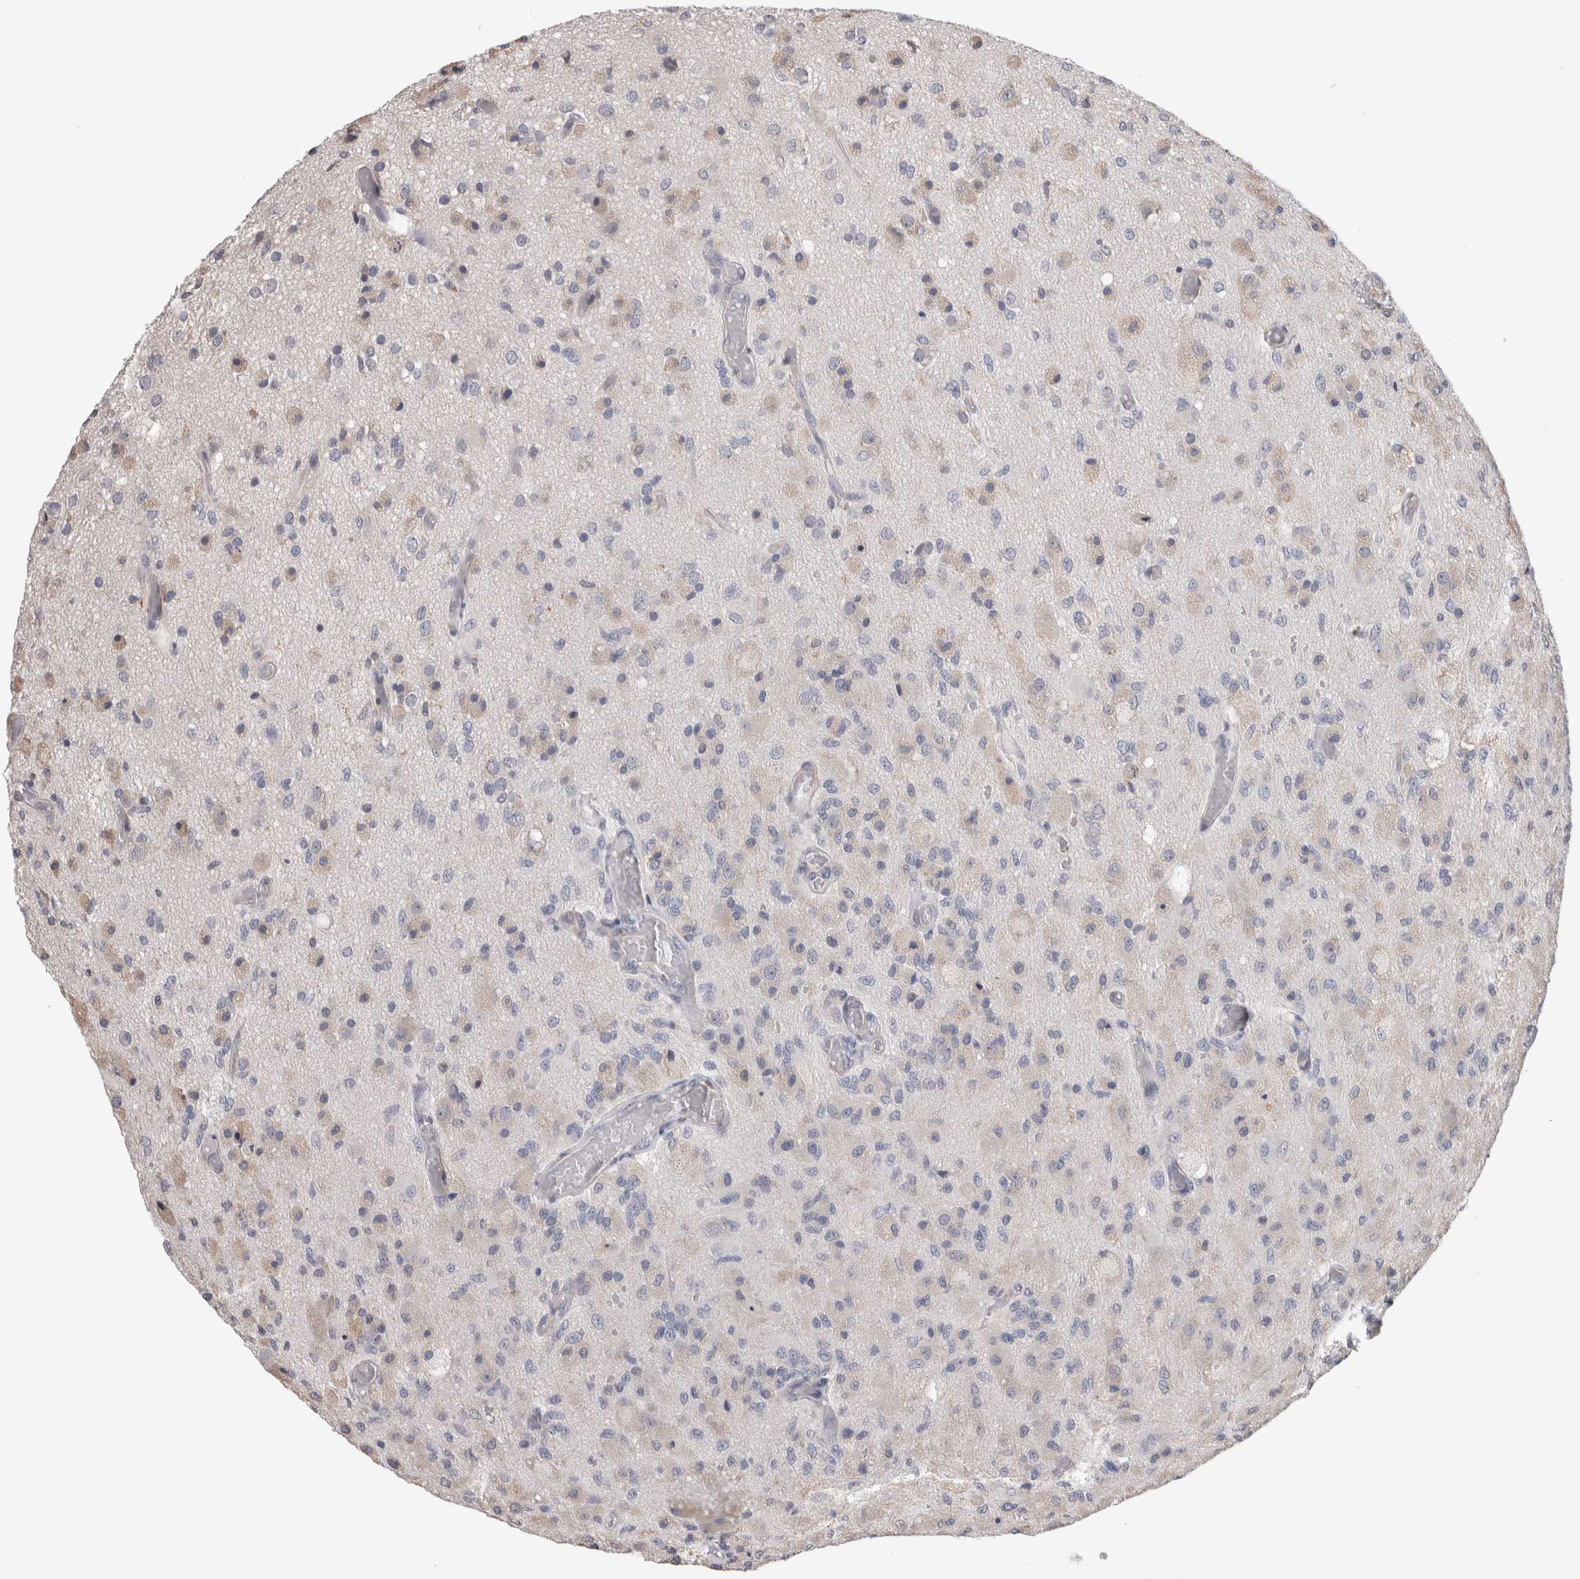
{"staining": {"intensity": "negative", "quantity": "none", "location": "none"}, "tissue": "glioma", "cell_type": "Tumor cells", "image_type": "cancer", "snomed": [{"axis": "morphology", "description": "Normal tissue, NOS"}, {"axis": "morphology", "description": "Glioma, malignant, High grade"}, {"axis": "topography", "description": "Cerebral cortex"}], "caption": "A high-resolution photomicrograph shows IHC staining of malignant glioma (high-grade), which demonstrates no significant expression in tumor cells.", "gene": "SMAP2", "patient": {"sex": "male", "age": 77}}